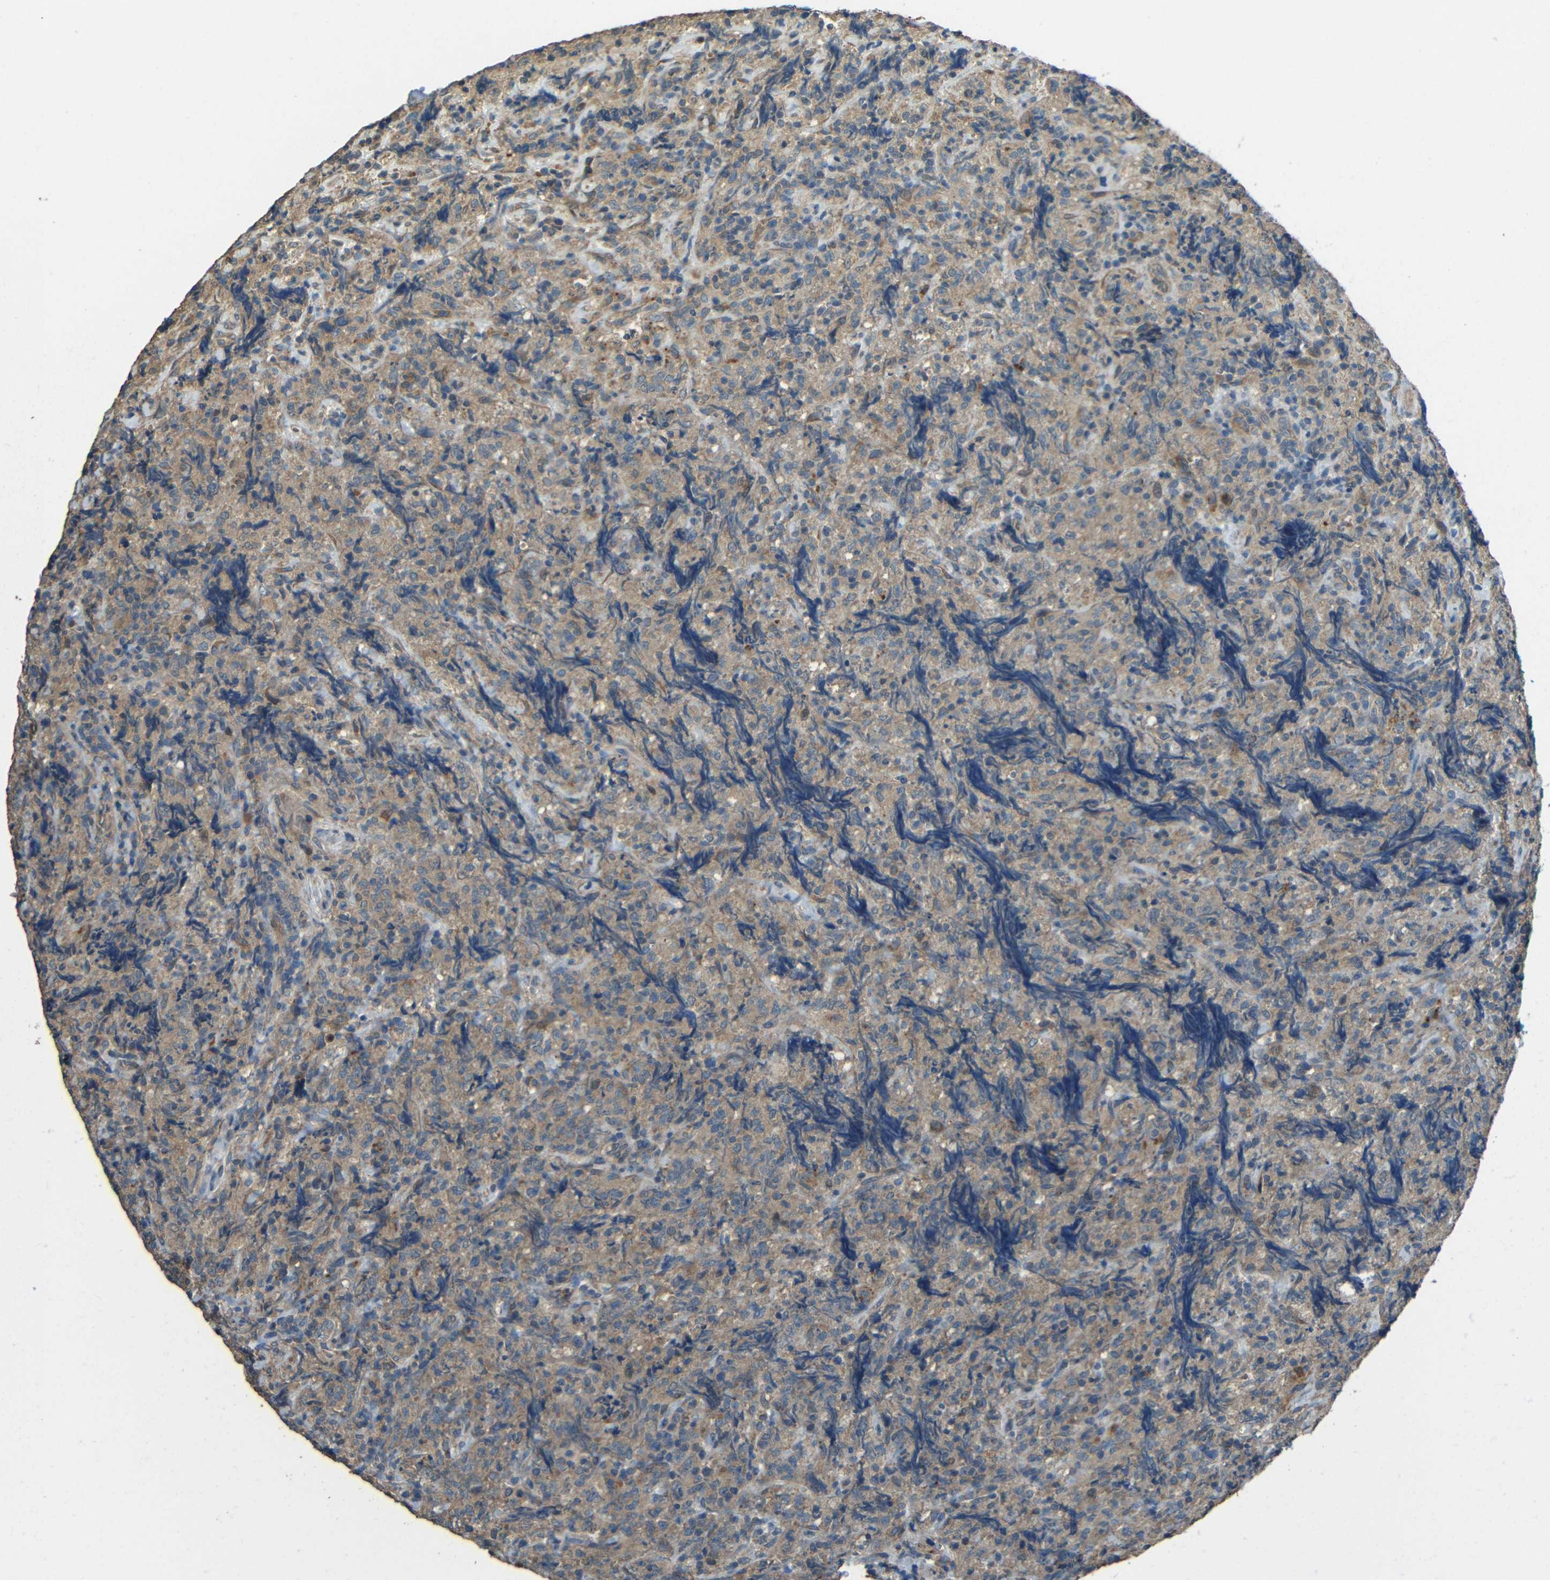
{"staining": {"intensity": "weak", "quantity": ">75%", "location": "cytoplasmic/membranous"}, "tissue": "lymphoma", "cell_type": "Tumor cells", "image_type": "cancer", "snomed": [{"axis": "morphology", "description": "Malignant lymphoma, non-Hodgkin's type, High grade"}, {"axis": "topography", "description": "Tonsil"}], "caption": "High-power microscopy captured an IHC micrograph of lymphoma, revealing weak cytoplasmic/membranous positivity in about >75% of tumor cells.", "gene": "ACACA", "patient": {"sex": "female", "age": 36}}